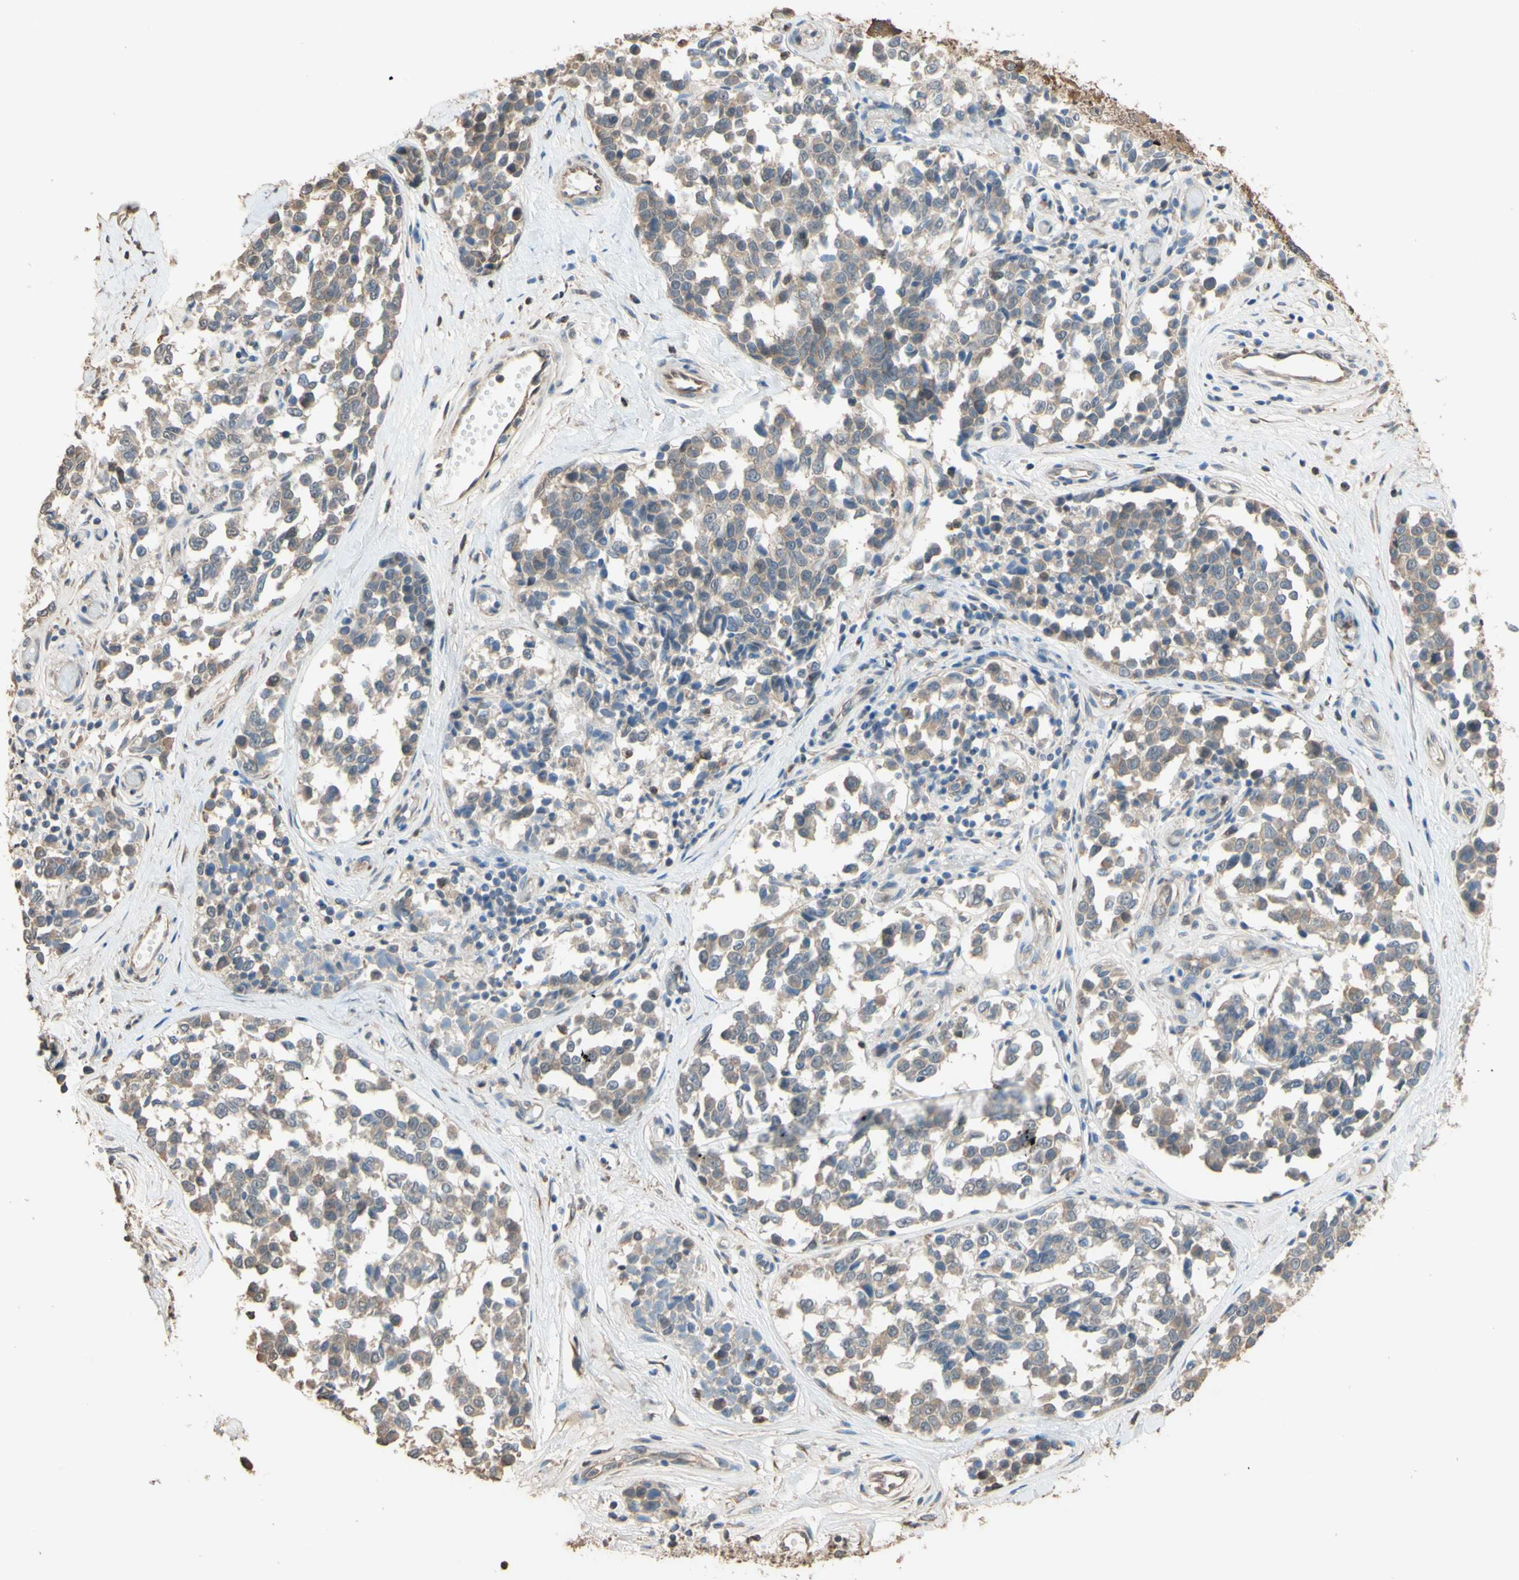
{"staining": {"intensity": "weak", "quantity": ">75%", "location": "cytoplasmic/membranous"}, "tissue": "melanoma", "cell_type": "Tumor cells", "image_type": "cancer", "snomed": [{"axis": "morphology", "description": "Malignant melanoma, NOS"}, {"axis": "topography", "description": "Skin"}], "caption": "IHC (DAB (3,3'-diaminobenzidine)) staining of human malignant melanoma demonstrates weak cytoplasmic/membranous protein expression in about >75% of tumor cells.", "gene": "SMIM19", "patient": {"sex": "female", "age": 64}}